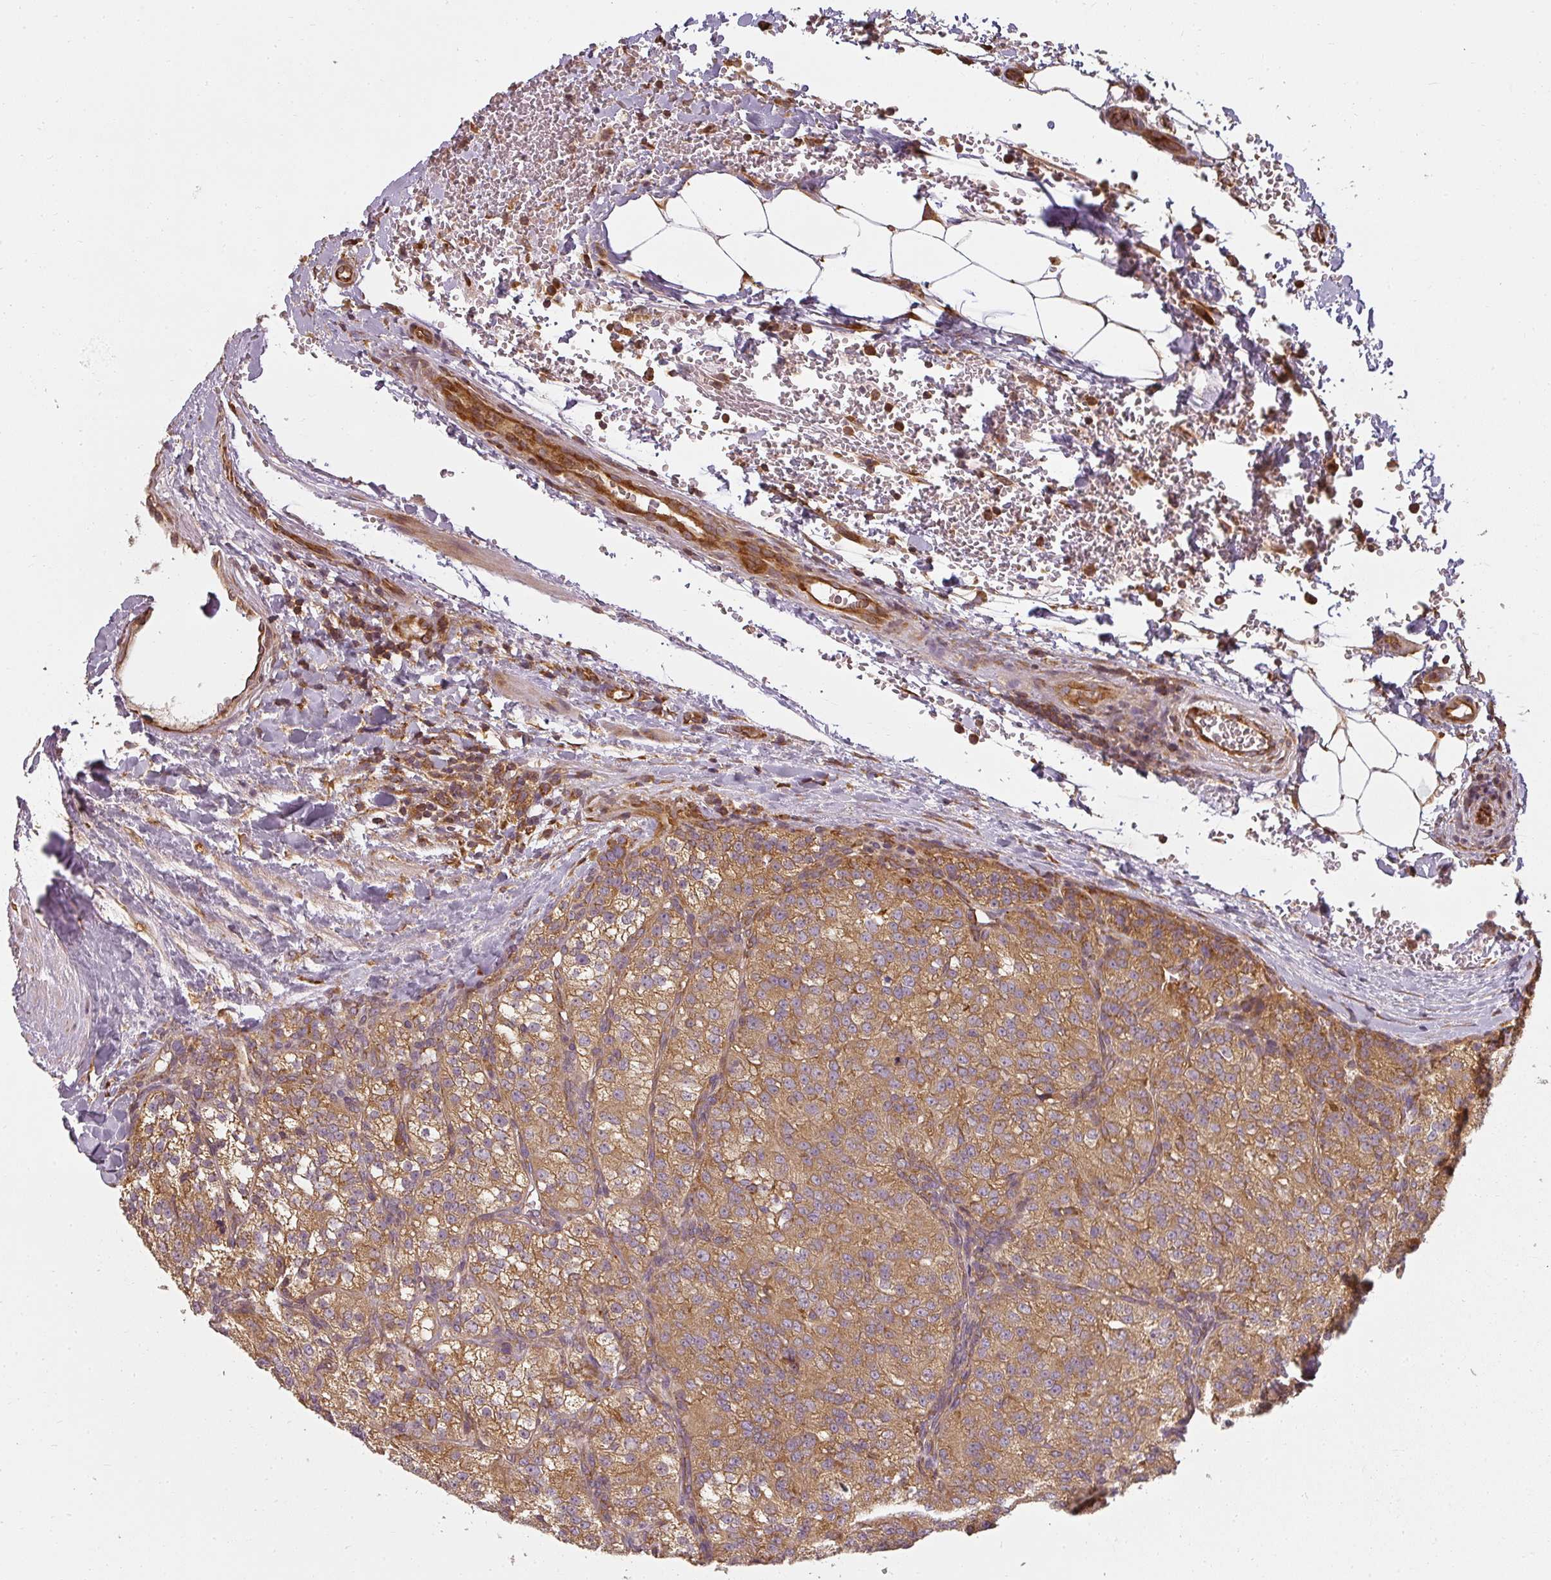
{"staining": {"intensity": "moderate", "quantity": ">75%", "location": "cytoplasmic/membranous"}, "tissue": "renal cancer", "cell_type": "Tumor cells", "image_type": "cancer", "snomed": [{"axis": "morphology", "description": "Adenocarcinoma, NOS"}, {"axis": "topography", "description": "Kidney"}], "caption": "IHC staining of renal adenocarcinoma, which shows medium levels of moderate cytoplasmic/membranous positivity in about >75% of tumor cells indicating moderate cytoplasmic/membranous protein positivity. The staining was performed using DAB (brown) for protein detection and nuclei were counterstained in hematoxylin (blue).", "gene": "RPL24", "patient": {"sex": "female", "age": 63}}